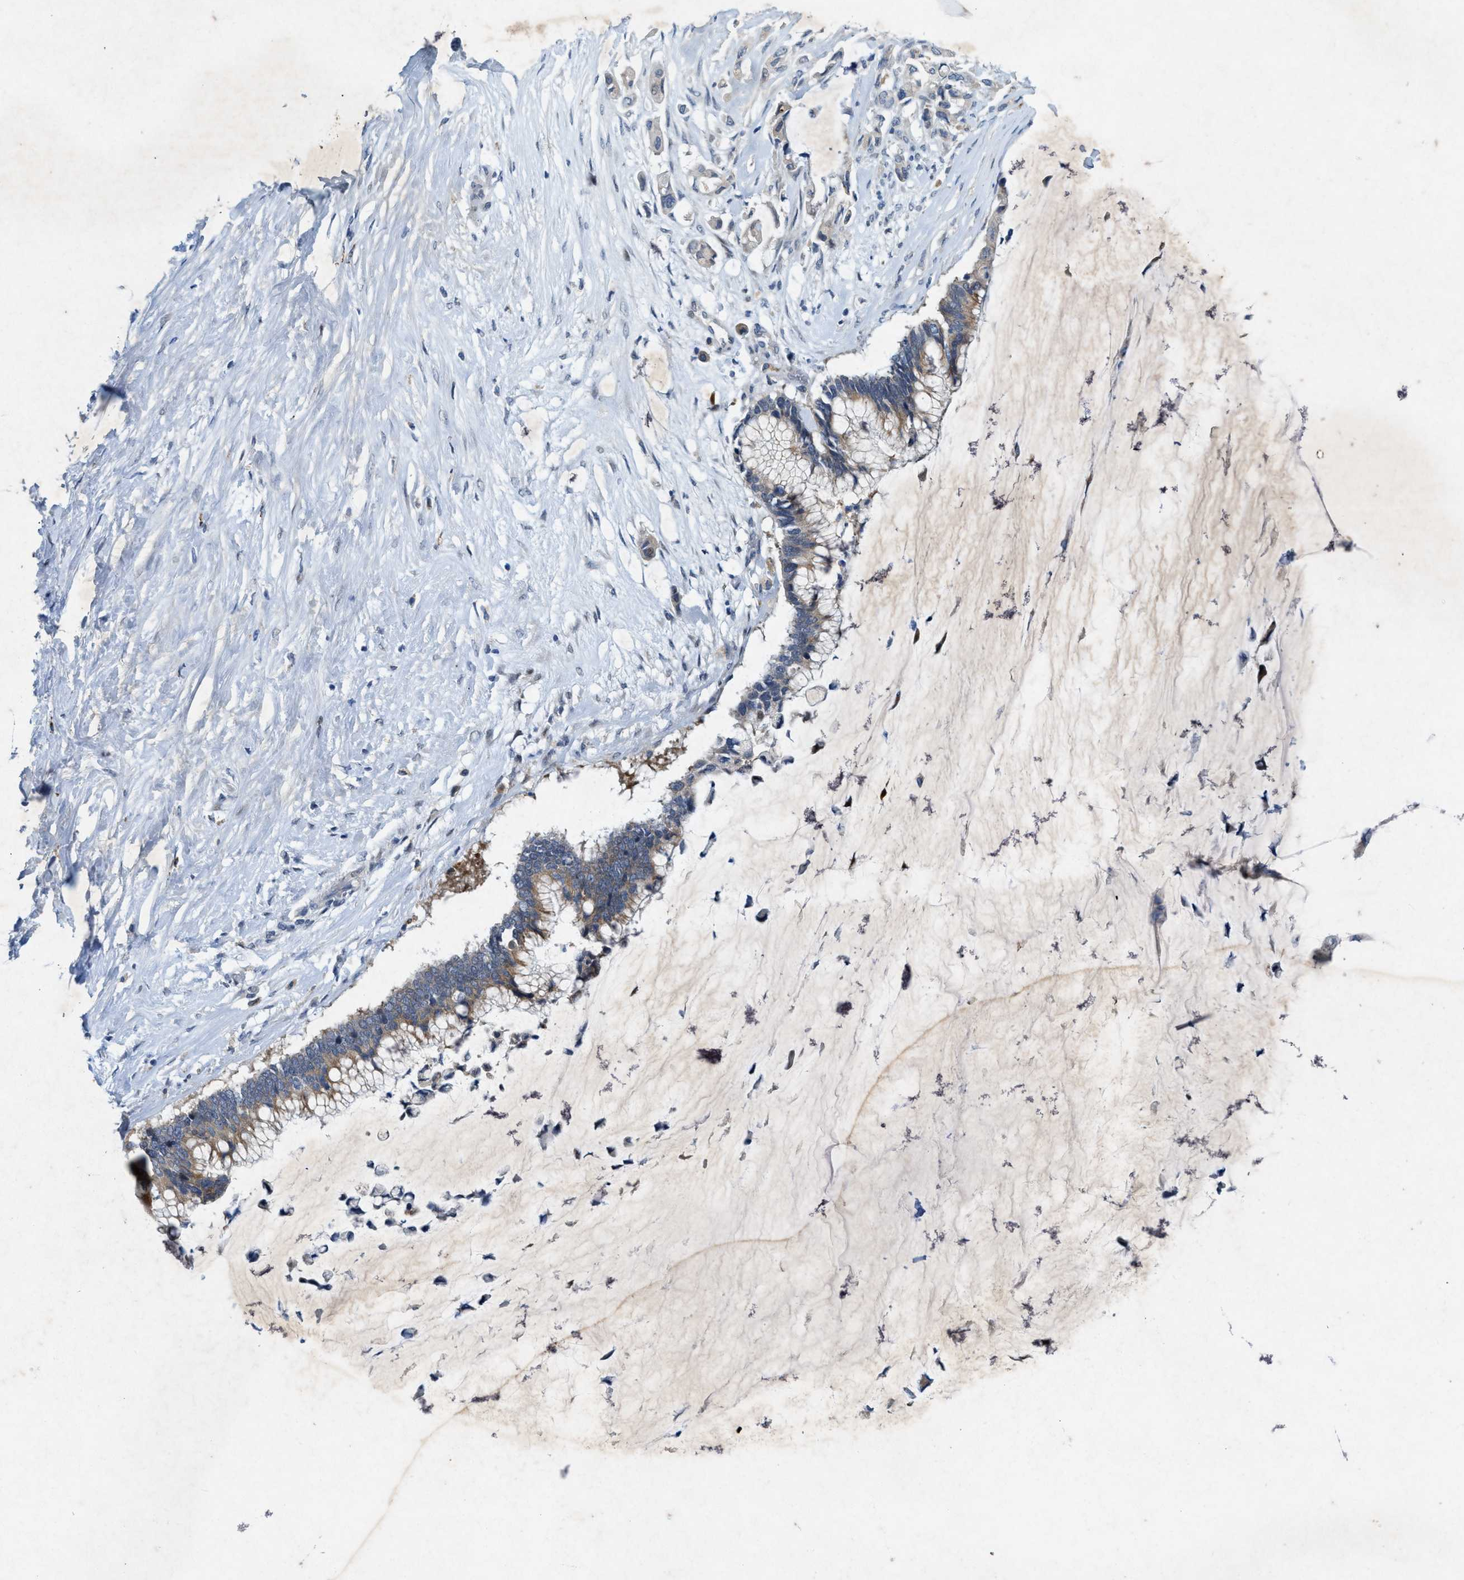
{"staining": {"intensity": "weak", "quantity": "25%-75%", "location": "cytoplasmic/membranous"}, "tissue": "pancreatic cancer", "cell_type": "Tumor cells", "image_type": "cancer", "snomed": [{"axis": "morphology", "description": "Adenocarcinoma, NOS"}, {"axis": "topography", "description": "Pancreas"}], "caption": "This is an image of IHC staining of pancreatic cancer, which shows weak positivity in the cytoplasmic/membranous of tumor cells.", "gene": "URGCP", "patient": {"sex": "male", "age": 41}}